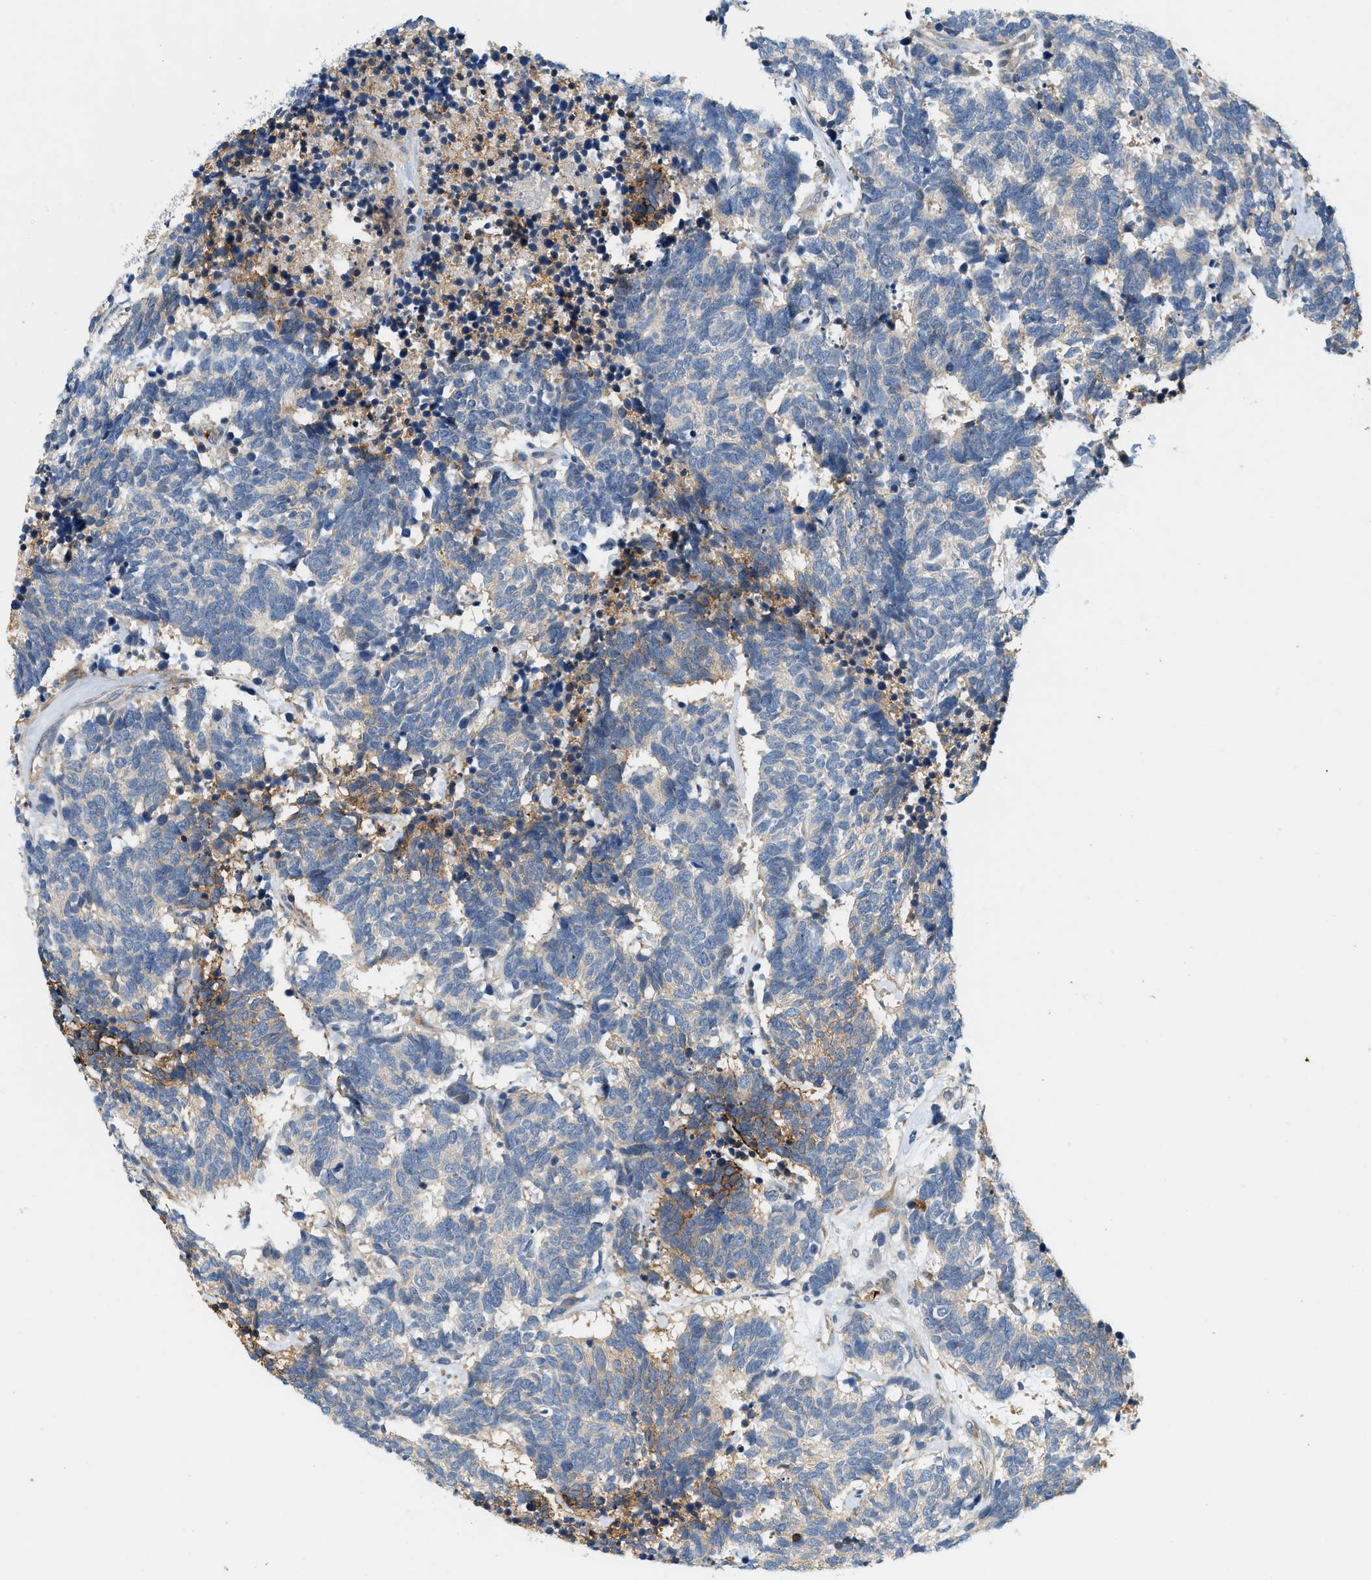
{"staining": {"intensity": "moderate", "quantity": "<25%", "location": "cytoplasmic/membranous"}, "tissue": "carcinoid", "cell_type": "Tumor cells", "image_type": "cancer", "snomed": [{"axis": "morphology", "description": "Carcinoma, NOS"}, {"axis": "morphology", "description": "Carcinoid, malignant, NOS"}, {"axis": "topography", "description": "Urinary bladder"}], "caption": "Moderate cytoplasmic/membranous protein expression is appreciated in approximately <25% of tumor cells in carcinoid.", "gene": "CYTH2", "patient": {"sex": "male", "age": 57}}